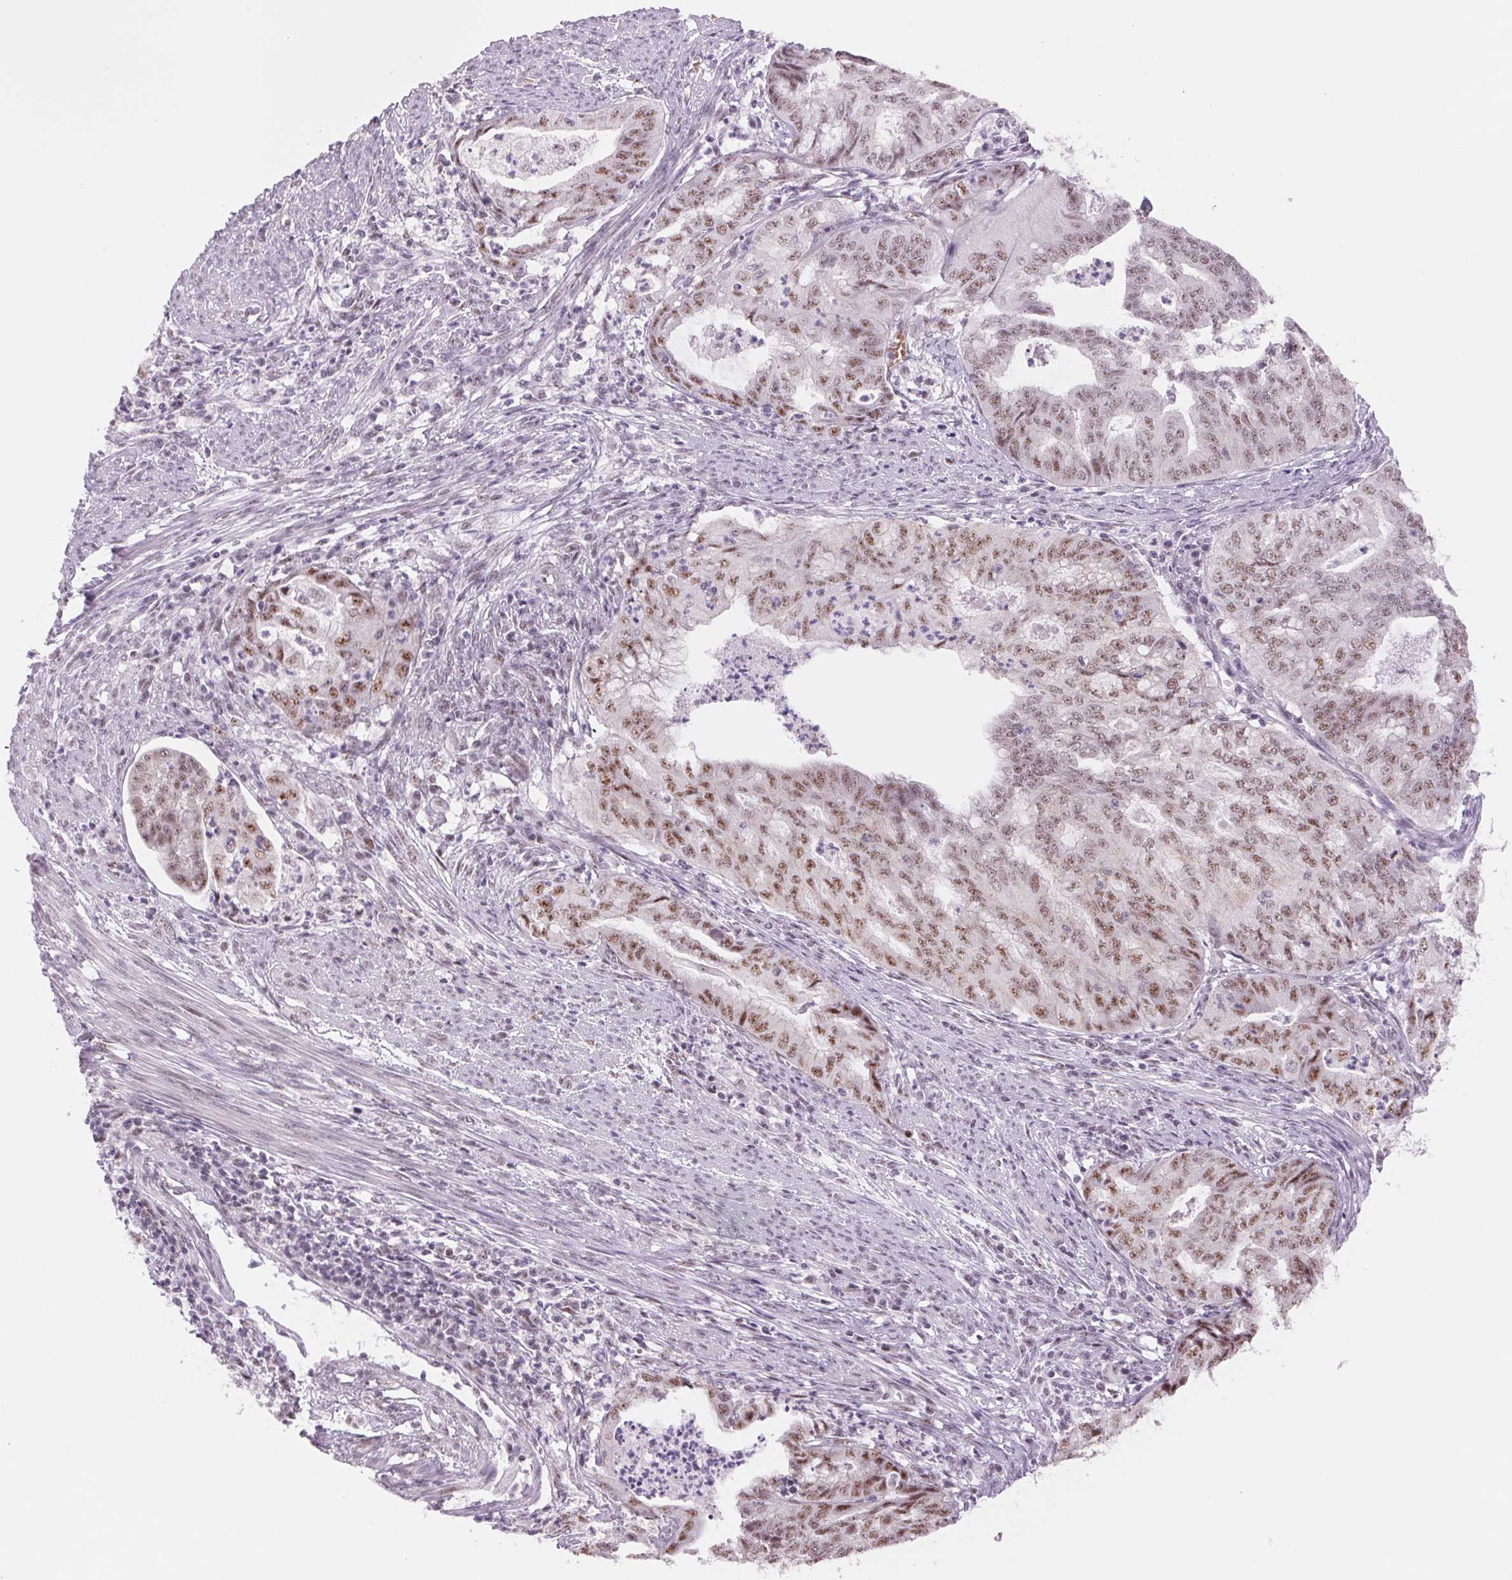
{"staining": {"intensity": "moderate", "quantity": "25%-75%", "location": "nuclear"}, "tissue": "endometrial cancer", "cell_type": "Tumor cells", "image_type": "cancer", "snomed": [{"axis": "morphology", "description": "Adenocarcinoma, NOS"}, {"axis": "topography", "description": "Endometrium"}], "caption": "Endometrial adenocarcinoma stained with a protein marker shows moderate staining in tumor cells.", "gene": "ZC3H14", "patient": {"sex": "female", "age": 79}}